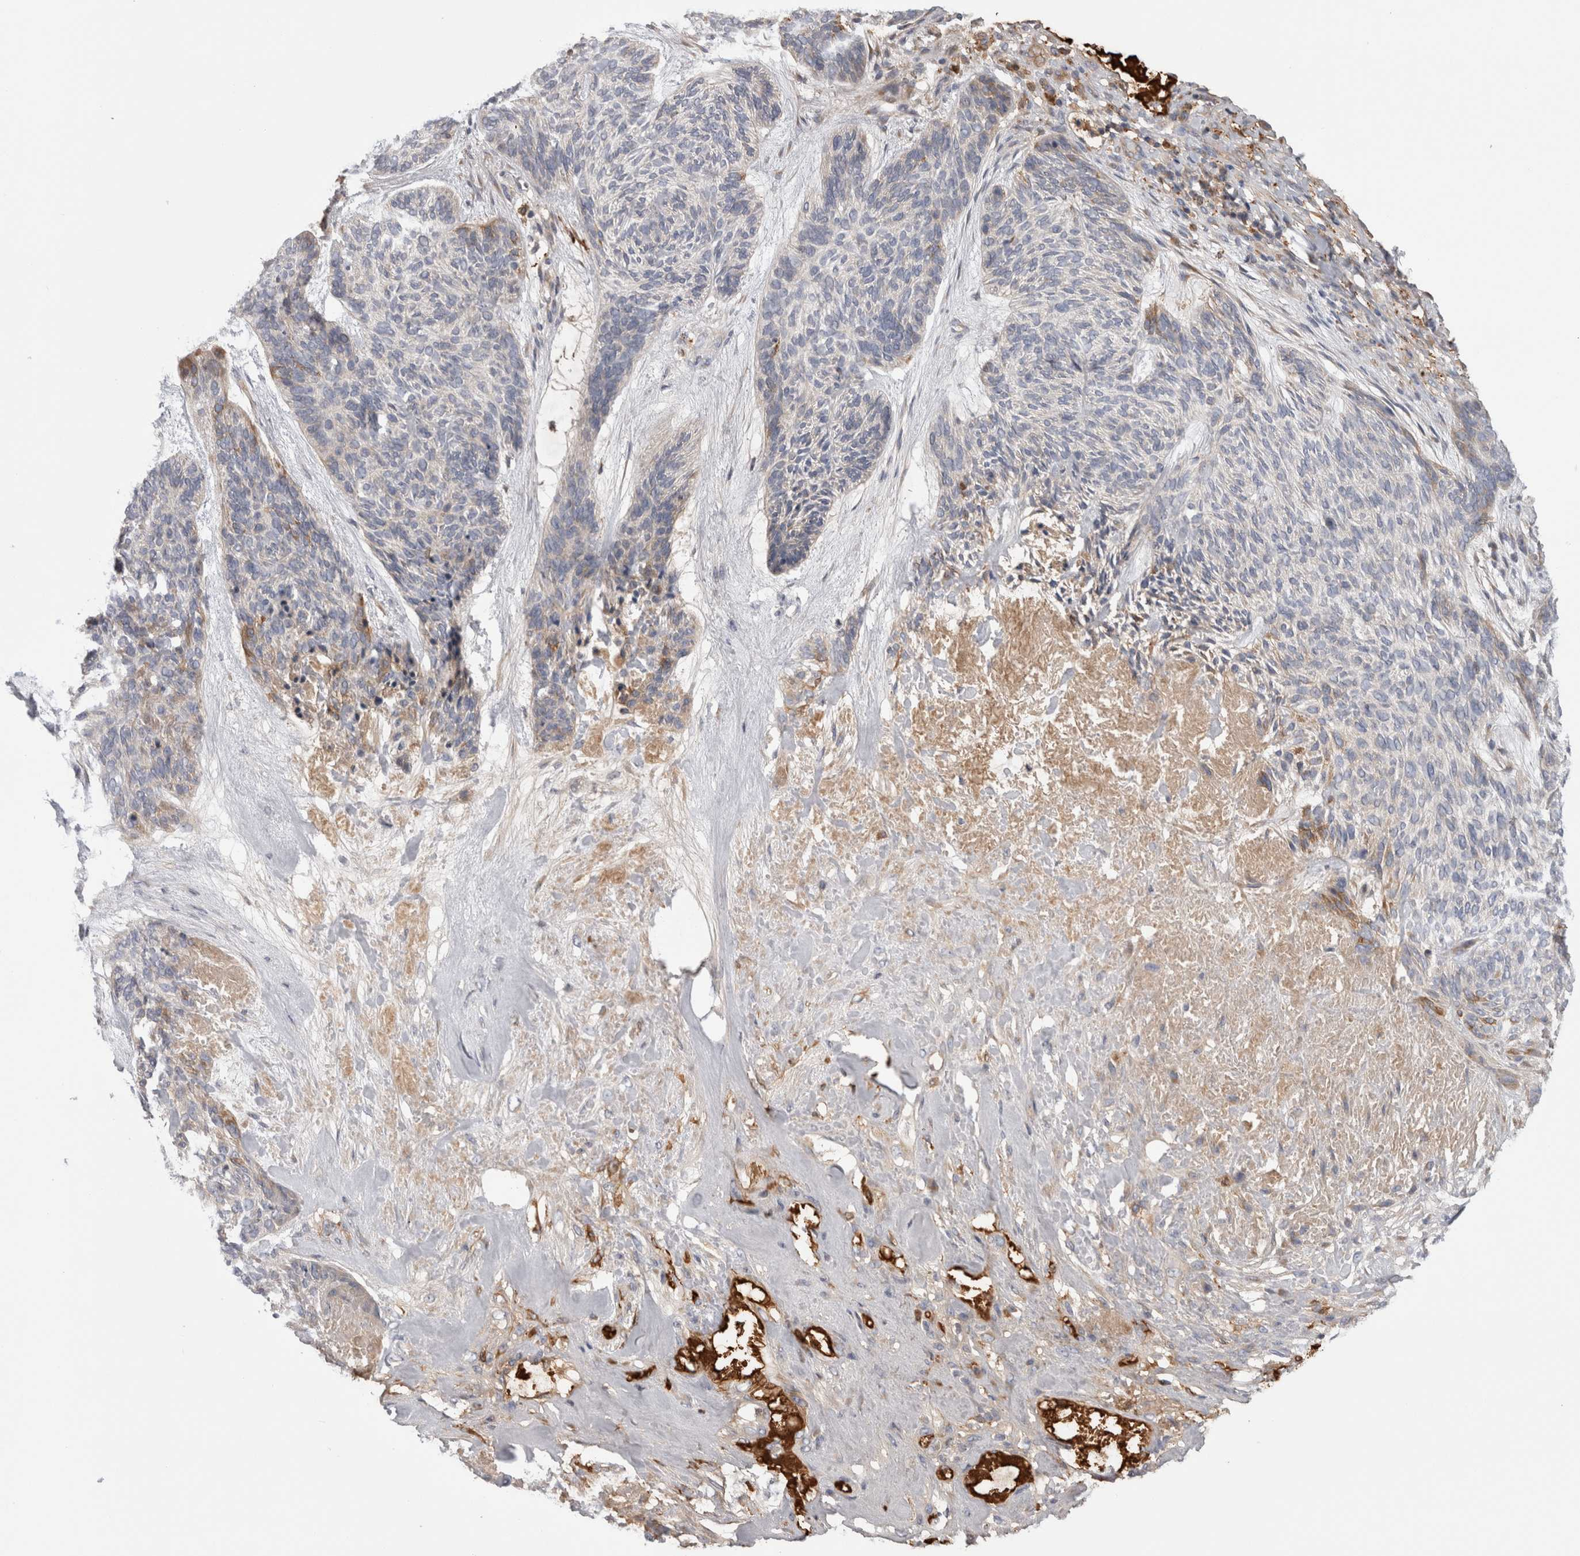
{"staining": {"intensity": "weak", "quantity": "<25%", "location": "cytoplasmic/membranous"}, "tissue": "skin cancer", "cell_type": "Tumor cells", "image_type": "cancer", "snomed": [{"axis": "morphology", "description": "Basal cell carcinoma"}, {"axis": "topography", "description": "Skin"}], "caption": "A histopathology image of human skin basal cell carcinoma is negative for staining in tumor cells. Brightfield microscopy of immunohistochemistry stained with DAB (3,3'-diaminobenzidine) (brown) and hematoxylin (blue), captured at high magnification.", "gene": "TBCE", "patient": {"sex": "male", "age": 55}}